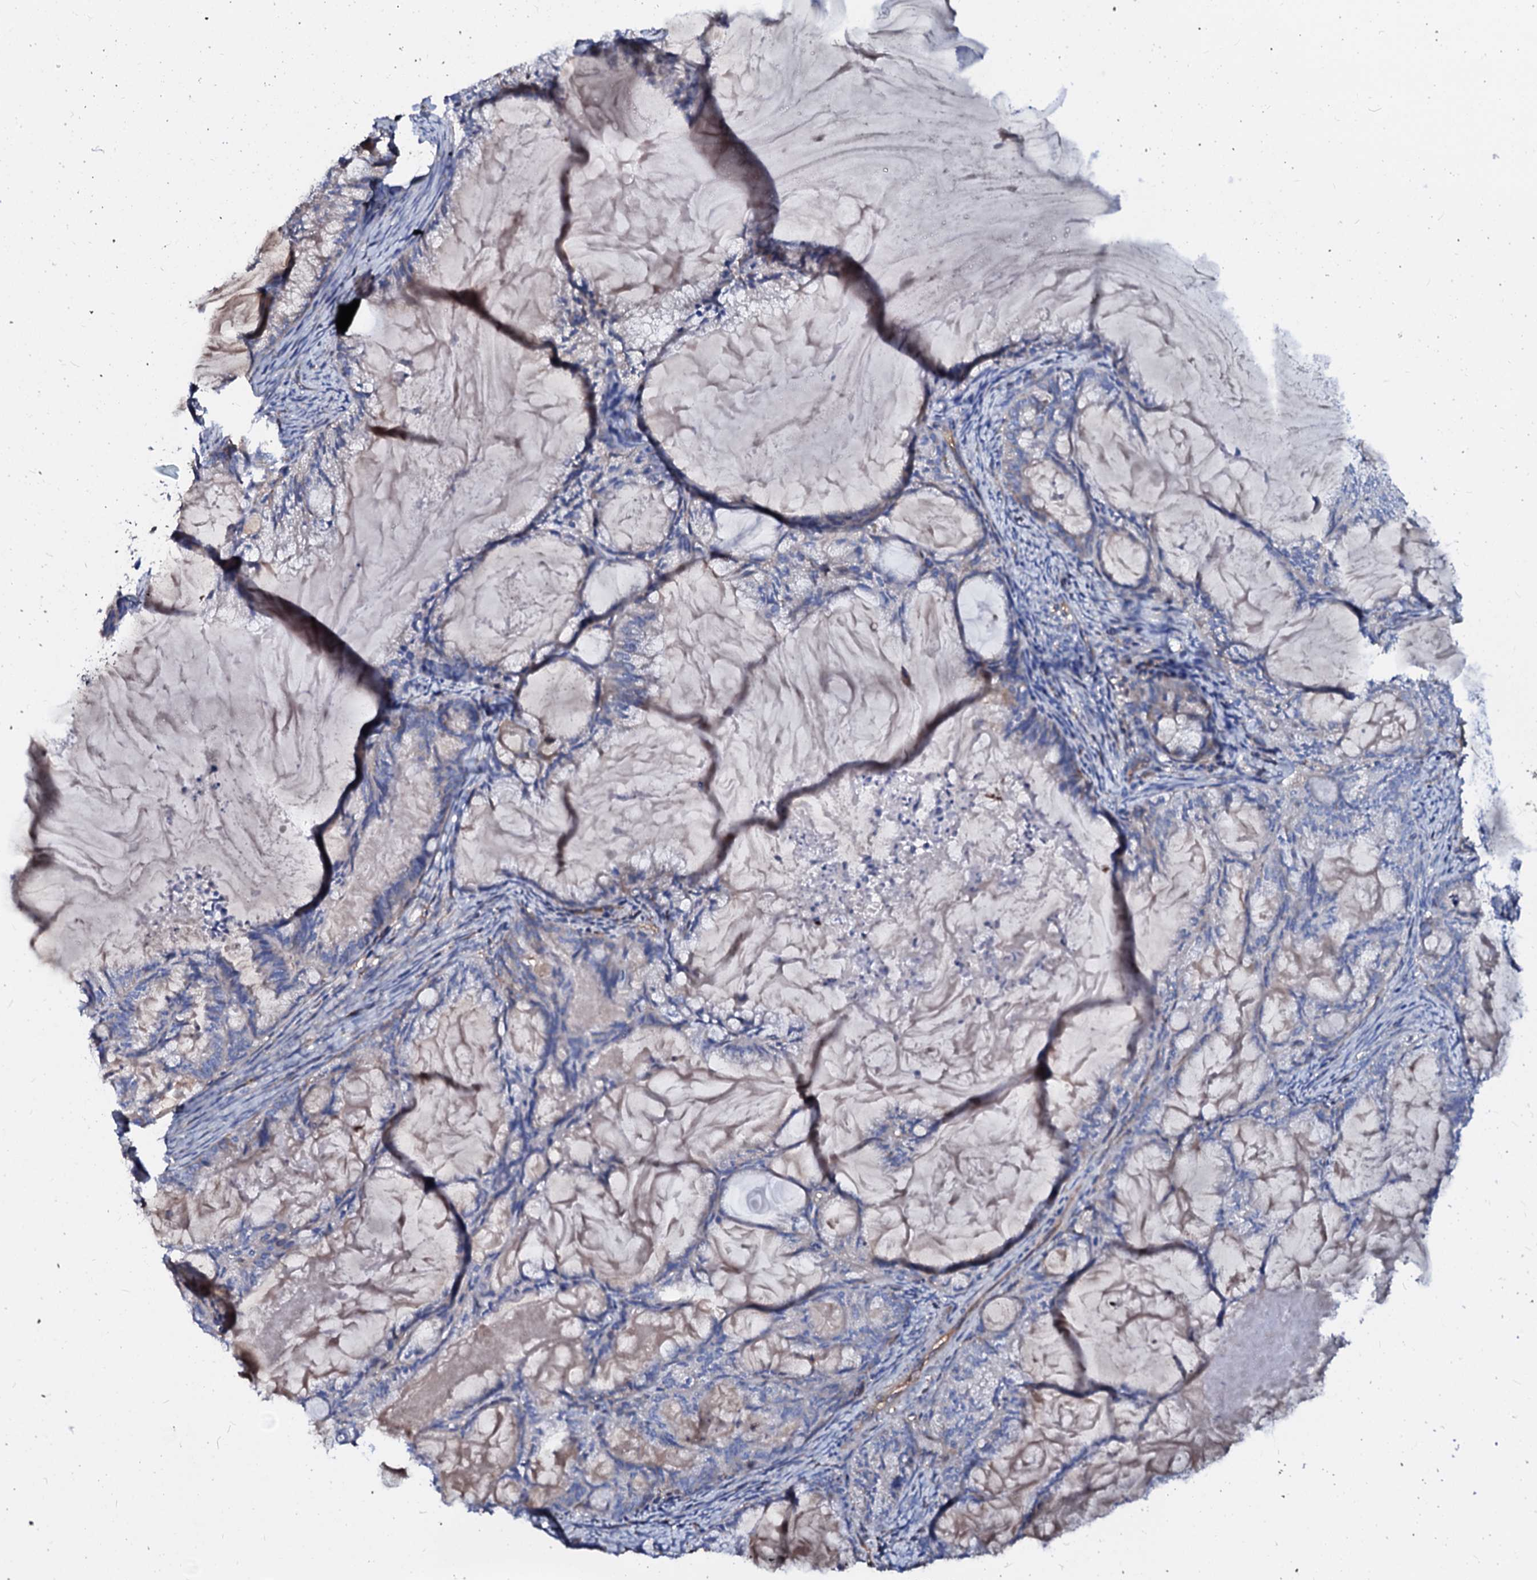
{"staining": {"intensity": "negative", "quantity": "none", "location": "none"}, "tissue": "endometrial cancer", "cell_type": "Tumor cells", "image_type": "cancer", "snomed": [{"axis": "morphology", "description": "Adenocarcinoma, NOS"}, {"axis": "topography", "description": "Endometrium"}], "caption": "IHC of adenocarcinoma (endometrial) exhibits no positivity in tumor cells.", "gene": "CSKMT", "patient": {"sex": "female", "age": 86}}